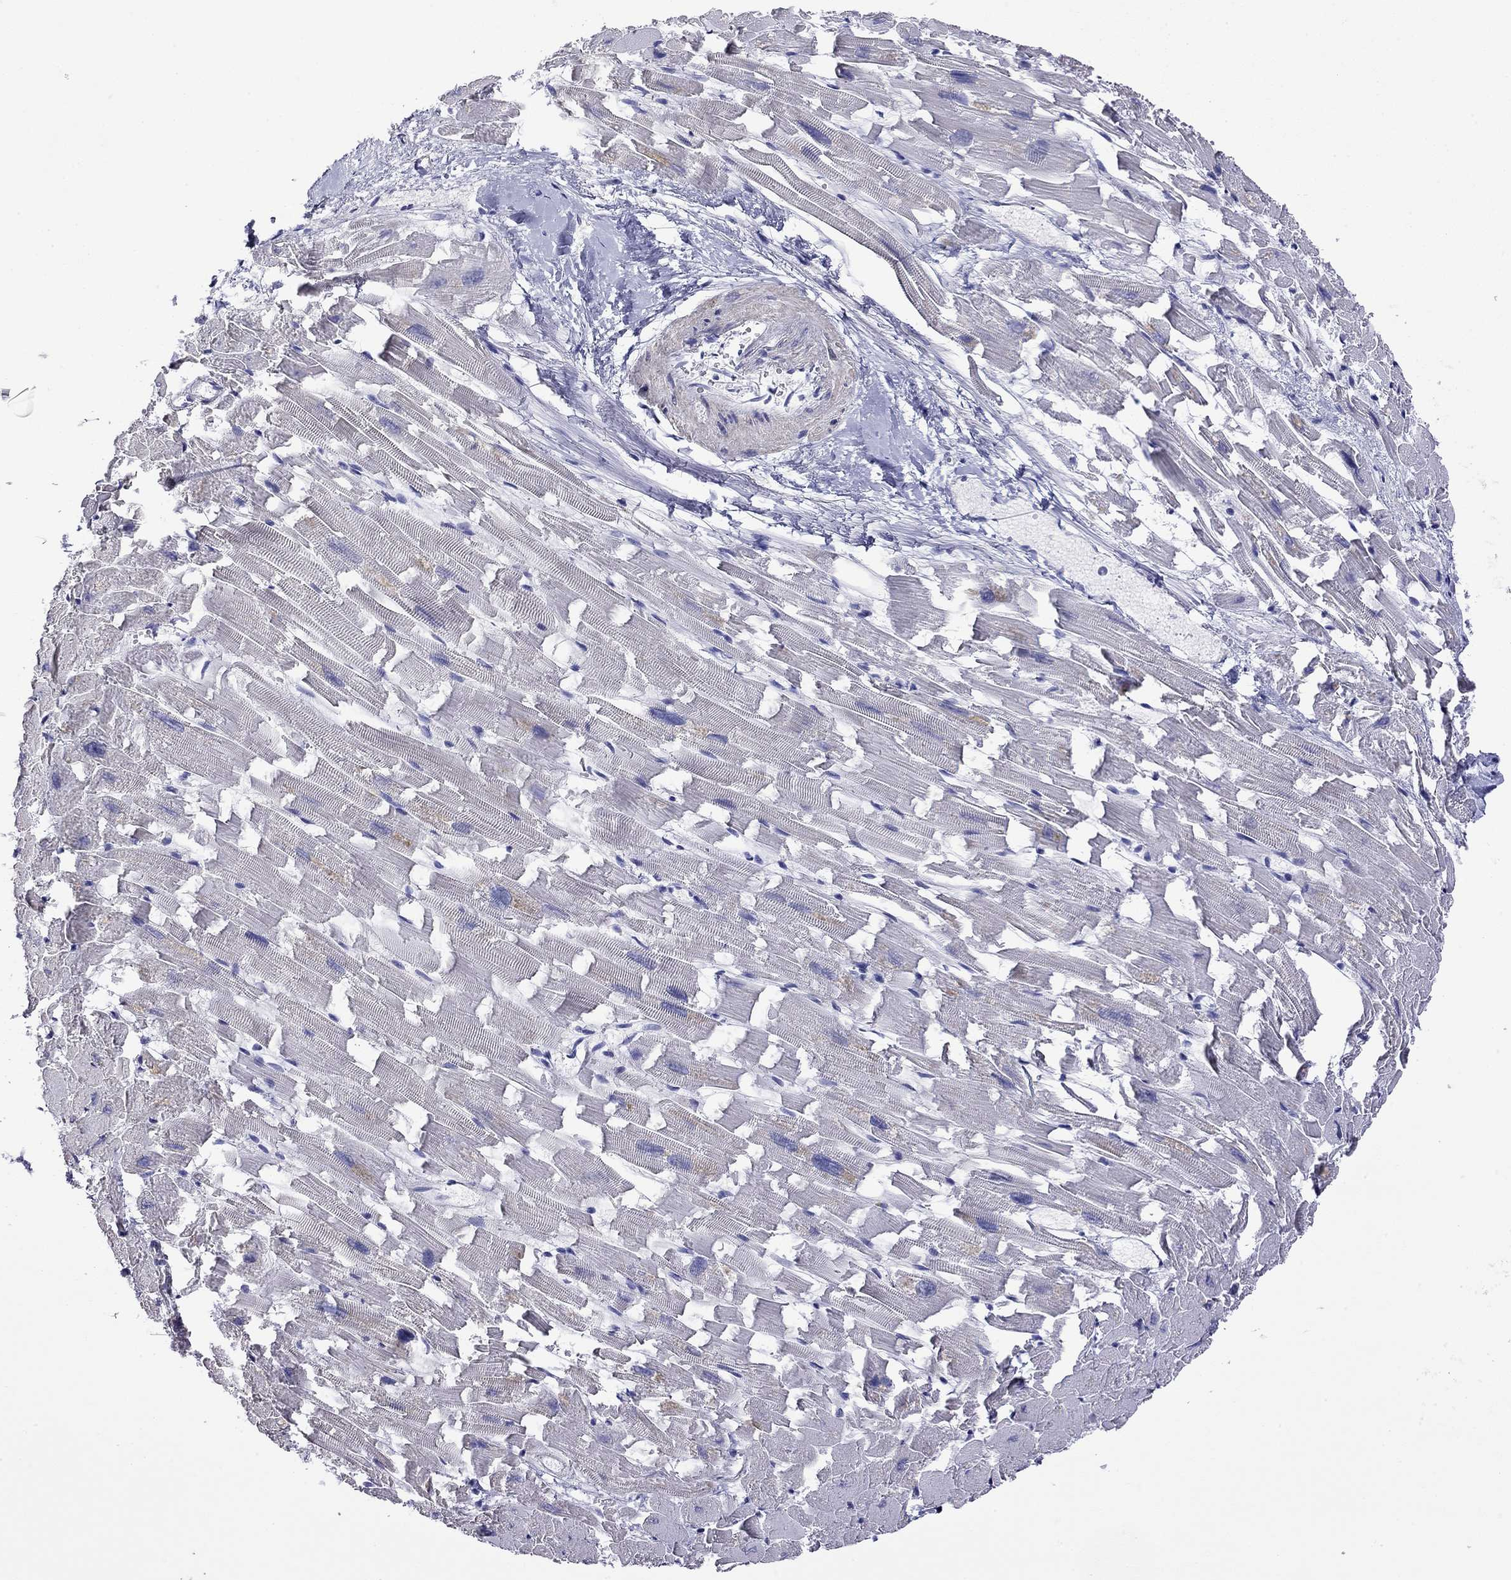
{"staining": {"intensity": "negative", "quantity": "none", "location": "none"}, "tissue": "heart muscle", "cell_type": "Cardiomyocytes", "image_type": "normal", "snomed": [{"axis": "morphology", "description": "Normal tissue, NOS"}, {"axis": "topography", "description": "Heart"}], "caption": "A high-resolution micrograph shows IHC staining of normal heart muscle, which displays no significant staining in cardiomyocytes. (DAB immunohistochemistry (IHC) with hematoxylin counter stain).", "gene": "KIAA2012", "patient": {"sex": "female", "age": 64}}